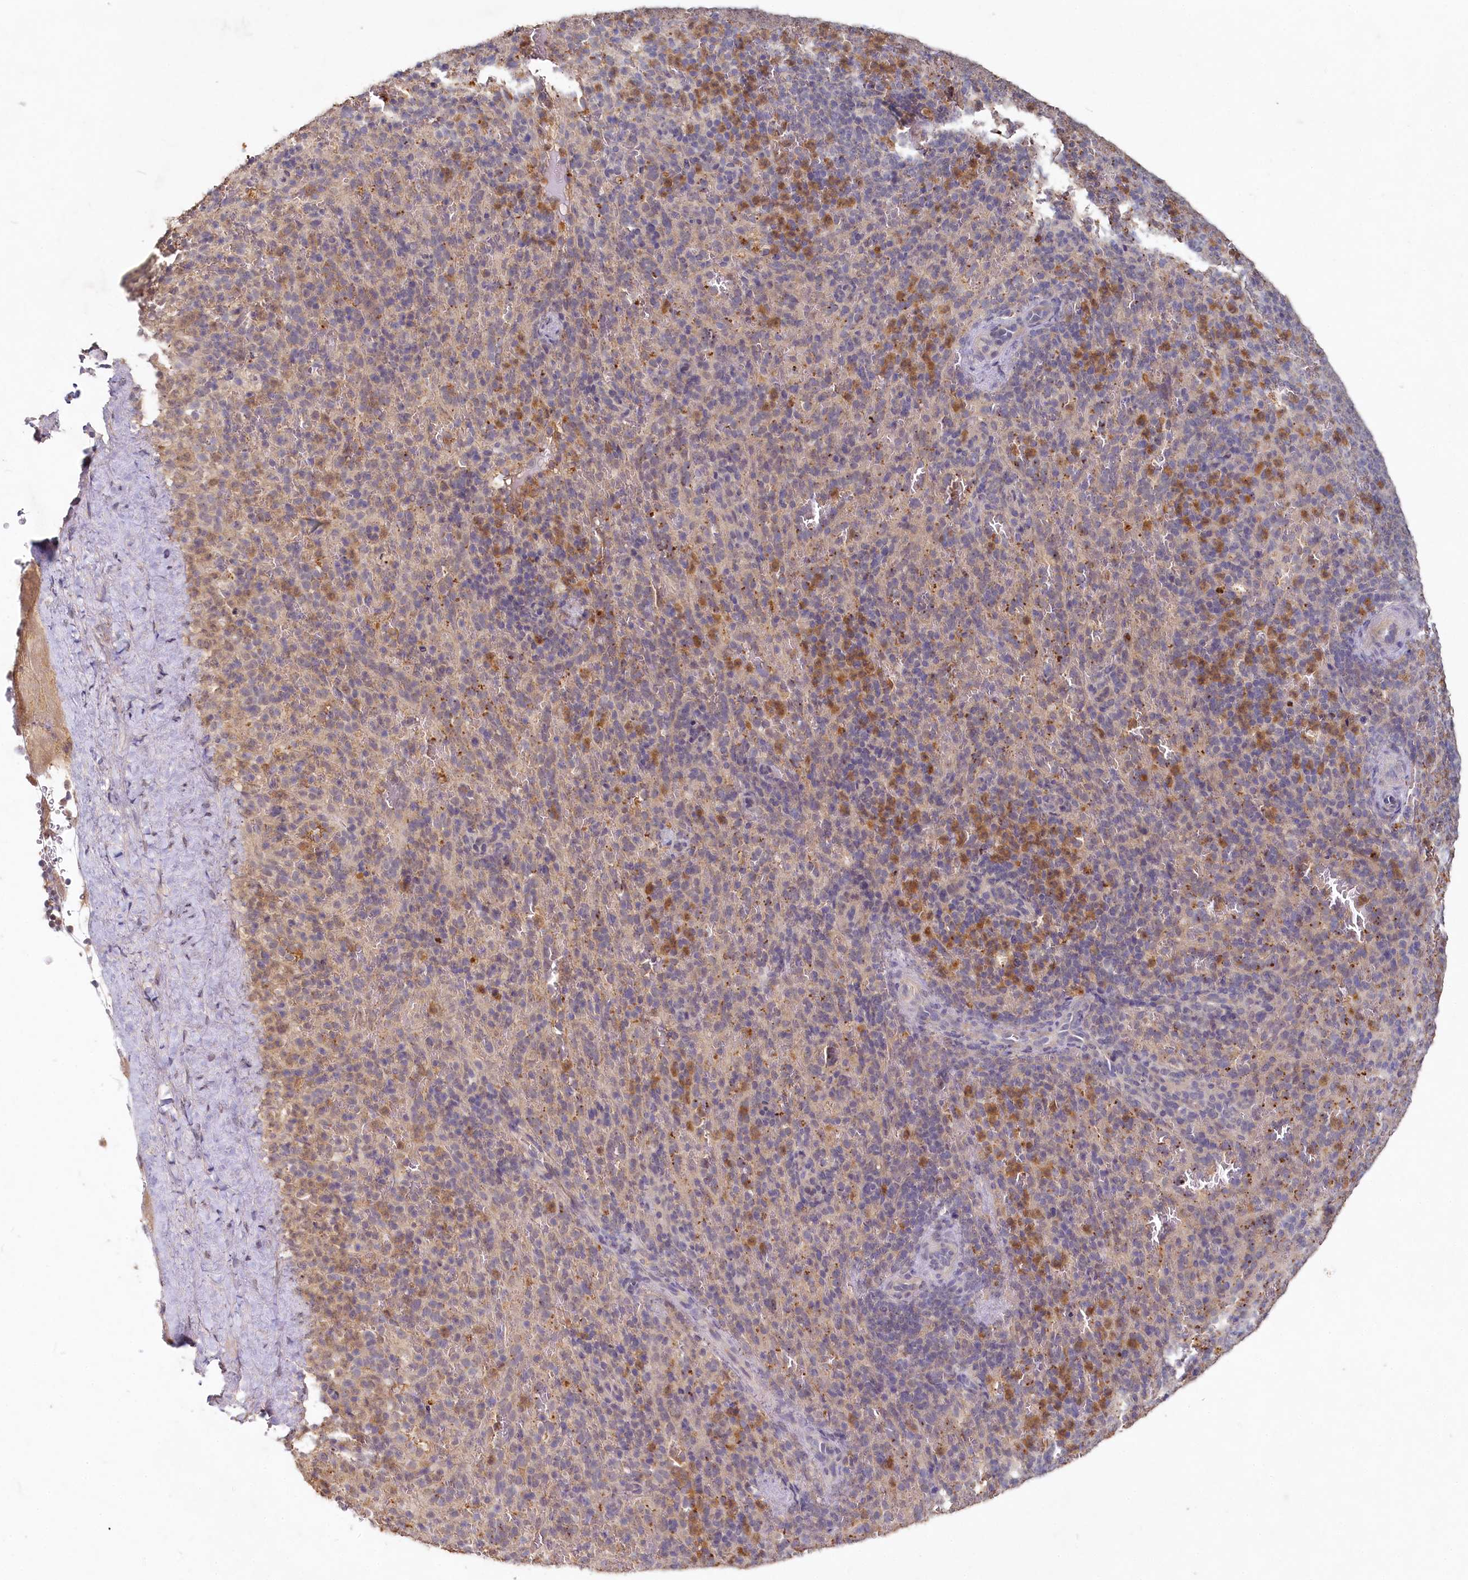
{"staining": {"intensity": "moderate", "quantity": "25%-75%", "location": "cytoplasmic/membranous"}, "tissue": "spleen", "cell_type": "Cells in red pulp", "image_type": "normal", "snomed": [{"axis": "morphology", "description": "Normal tissue, NOS"}, {"axis": "topography", "description": "Spleen"}], "caption": "IHC image of benign spleen stained for a protein (brown), which demonstrates medium levels of moderate cytoplasmic/membranous expression in approximately 25%-75% of cells in red pulp.", "gene": "HERC3", "patient": {"sex": "female", "age": 21}}